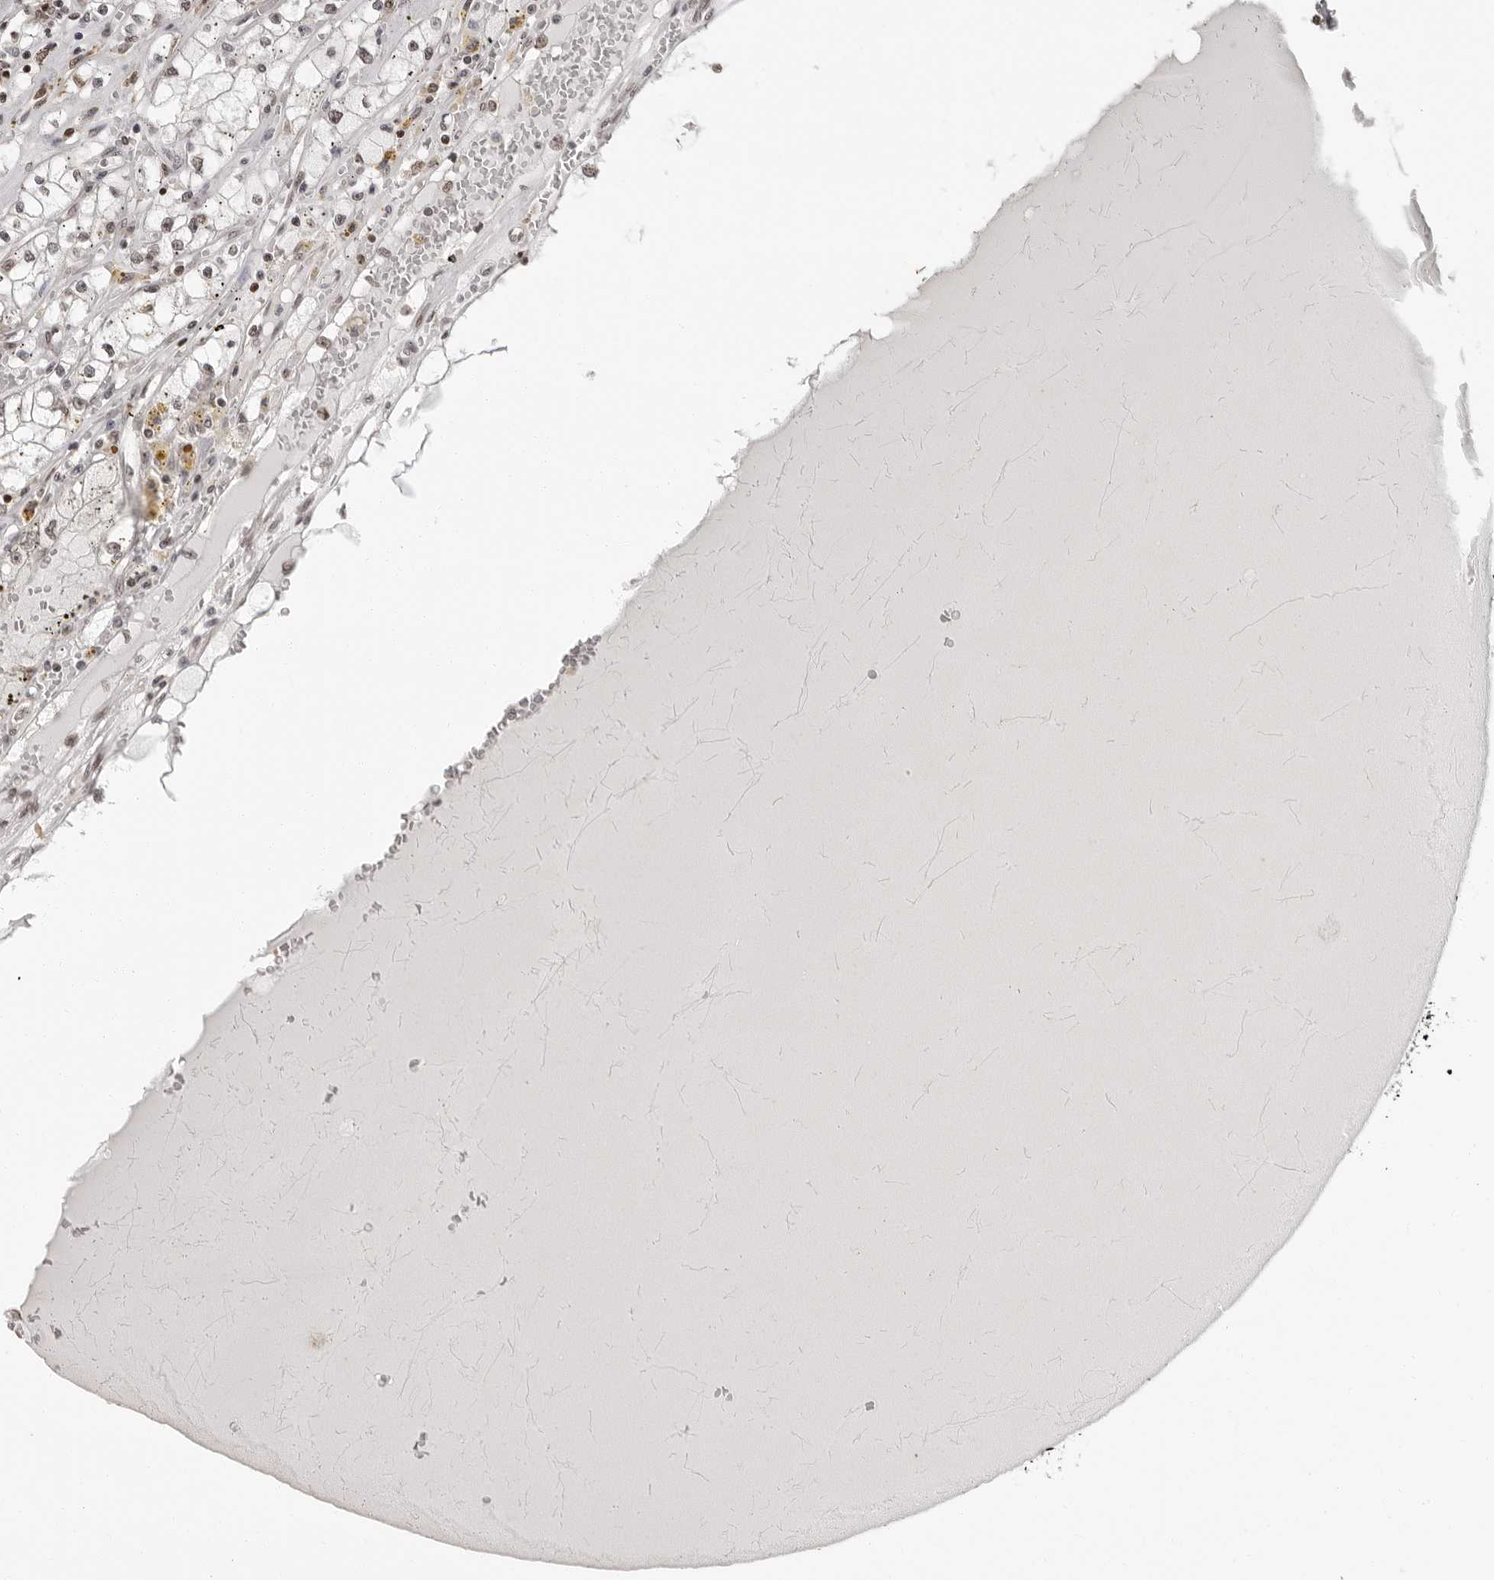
{"staining": {"intensity": "weak", "quantity": "<25%", "location": "nuclear"}, "tissue": "renal cancer", "cell_type": "Tumor cells", "image_type": "cancer", "snomed": [{"axis": "morphology", "description": "Adenocarcinoma, NOS"}, {"axis": "topography", "description": "Kidney"}], "caption": "DAB (3,3'-diaminobenzidine) immunohistochemical staining of human renal cancer shows no significant staining in tumor cells. Nuclei are stained in blue.", "gene": "ORC1", "patient": {"sex": "male", "age": 56}}